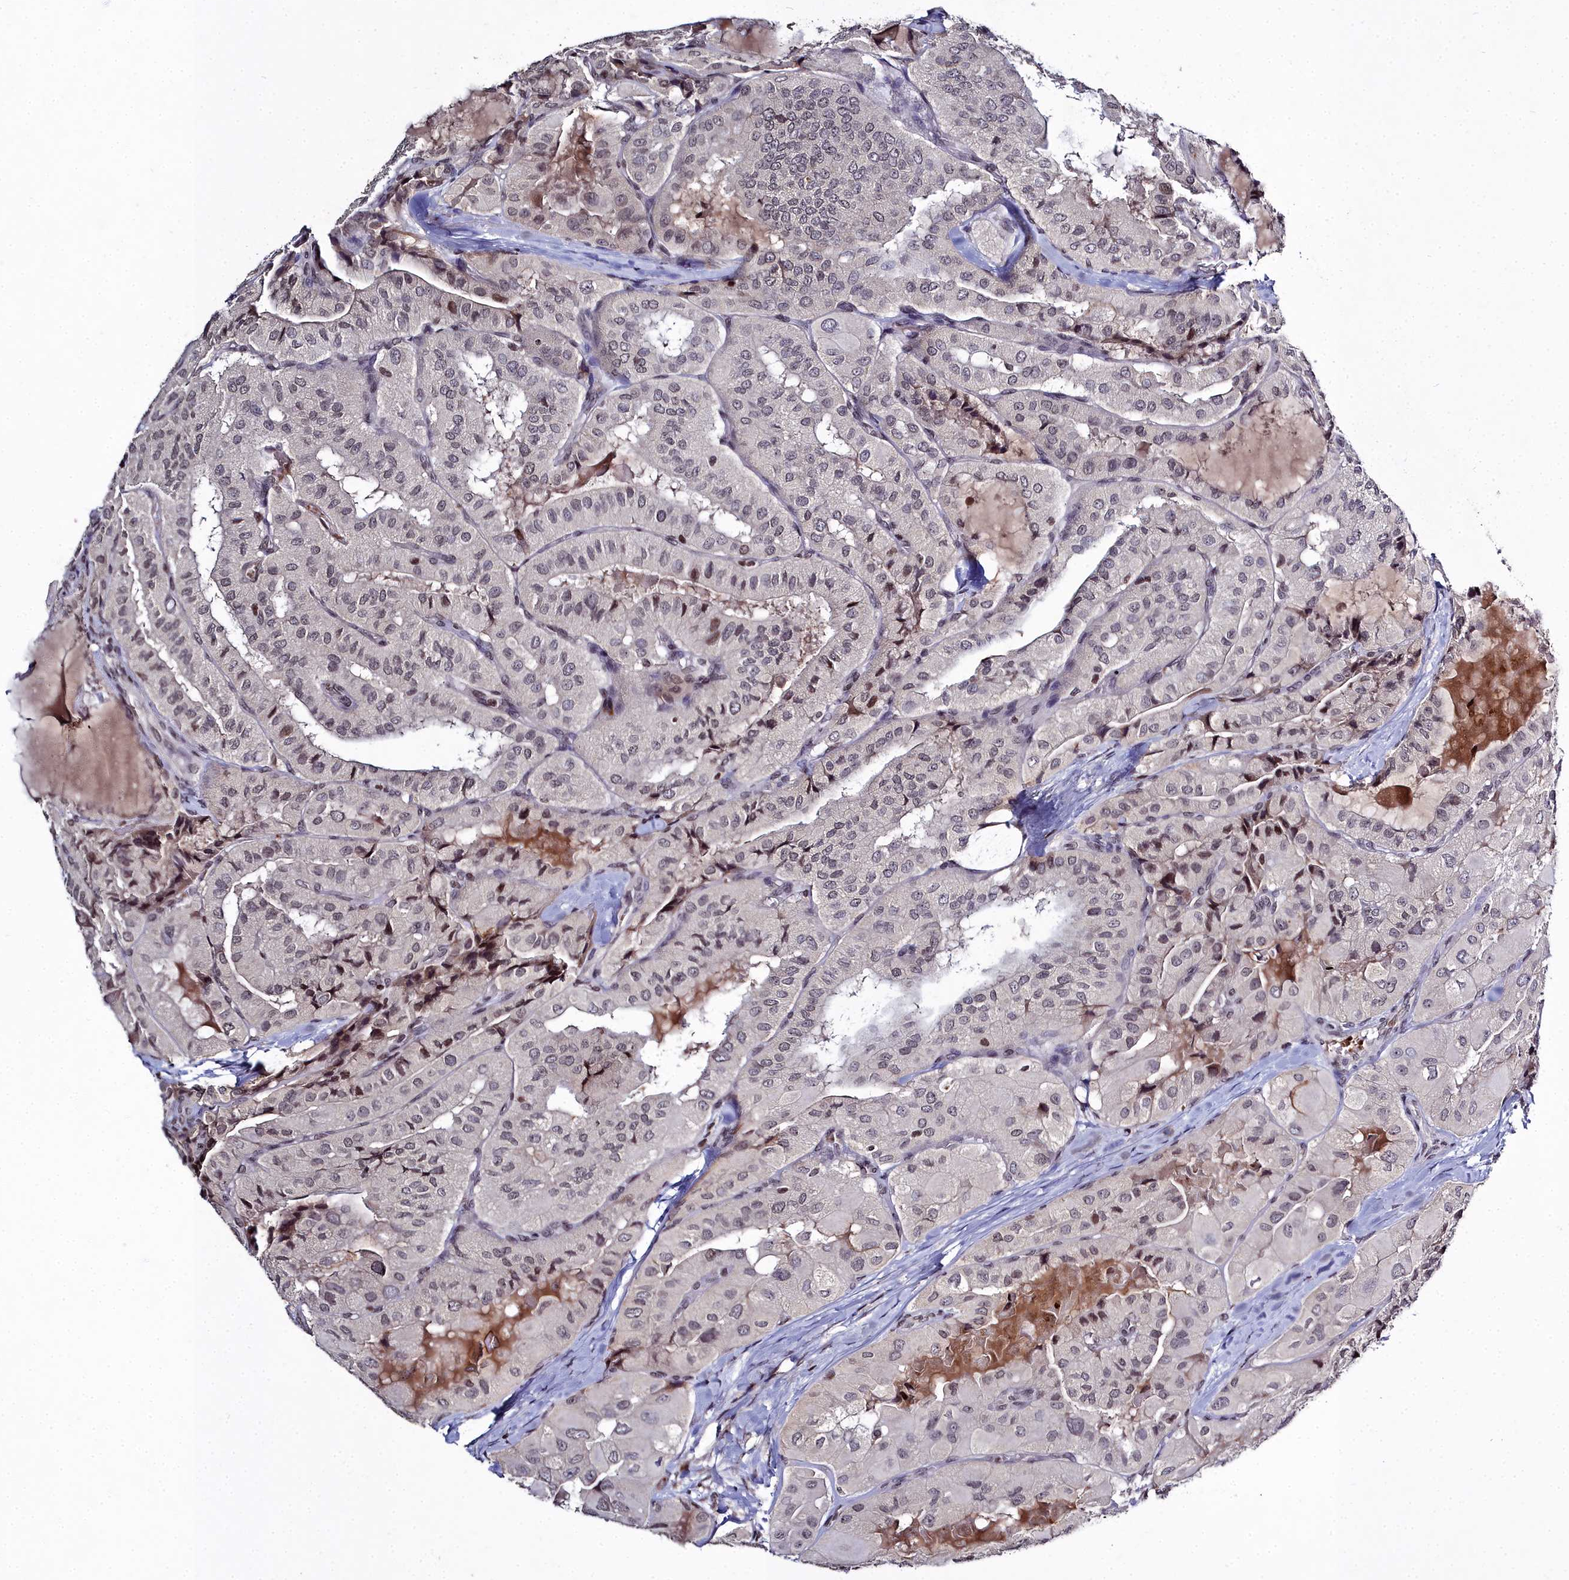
{"staining": {"intensity": "weak", "quantity": "<25%", "location": "nuclear"}, "tissue": "thyroid cancer", "cell_type": "Tumor cells", "image_type": "cancer", "snomed": [{"axis": "morphology", "description": "Normal tissue, NOS"}, {"axis": "morphology", "description": "Papillary adenocarcinoma, NOS"}, {"axis": "topography", "description": "Thyroid gland"}], "caption": "Tumor cells are negative for brown protein staining in thyroid cancer.", "gene": "FZD4", "patient": {"sex": "female", "age": 59}}